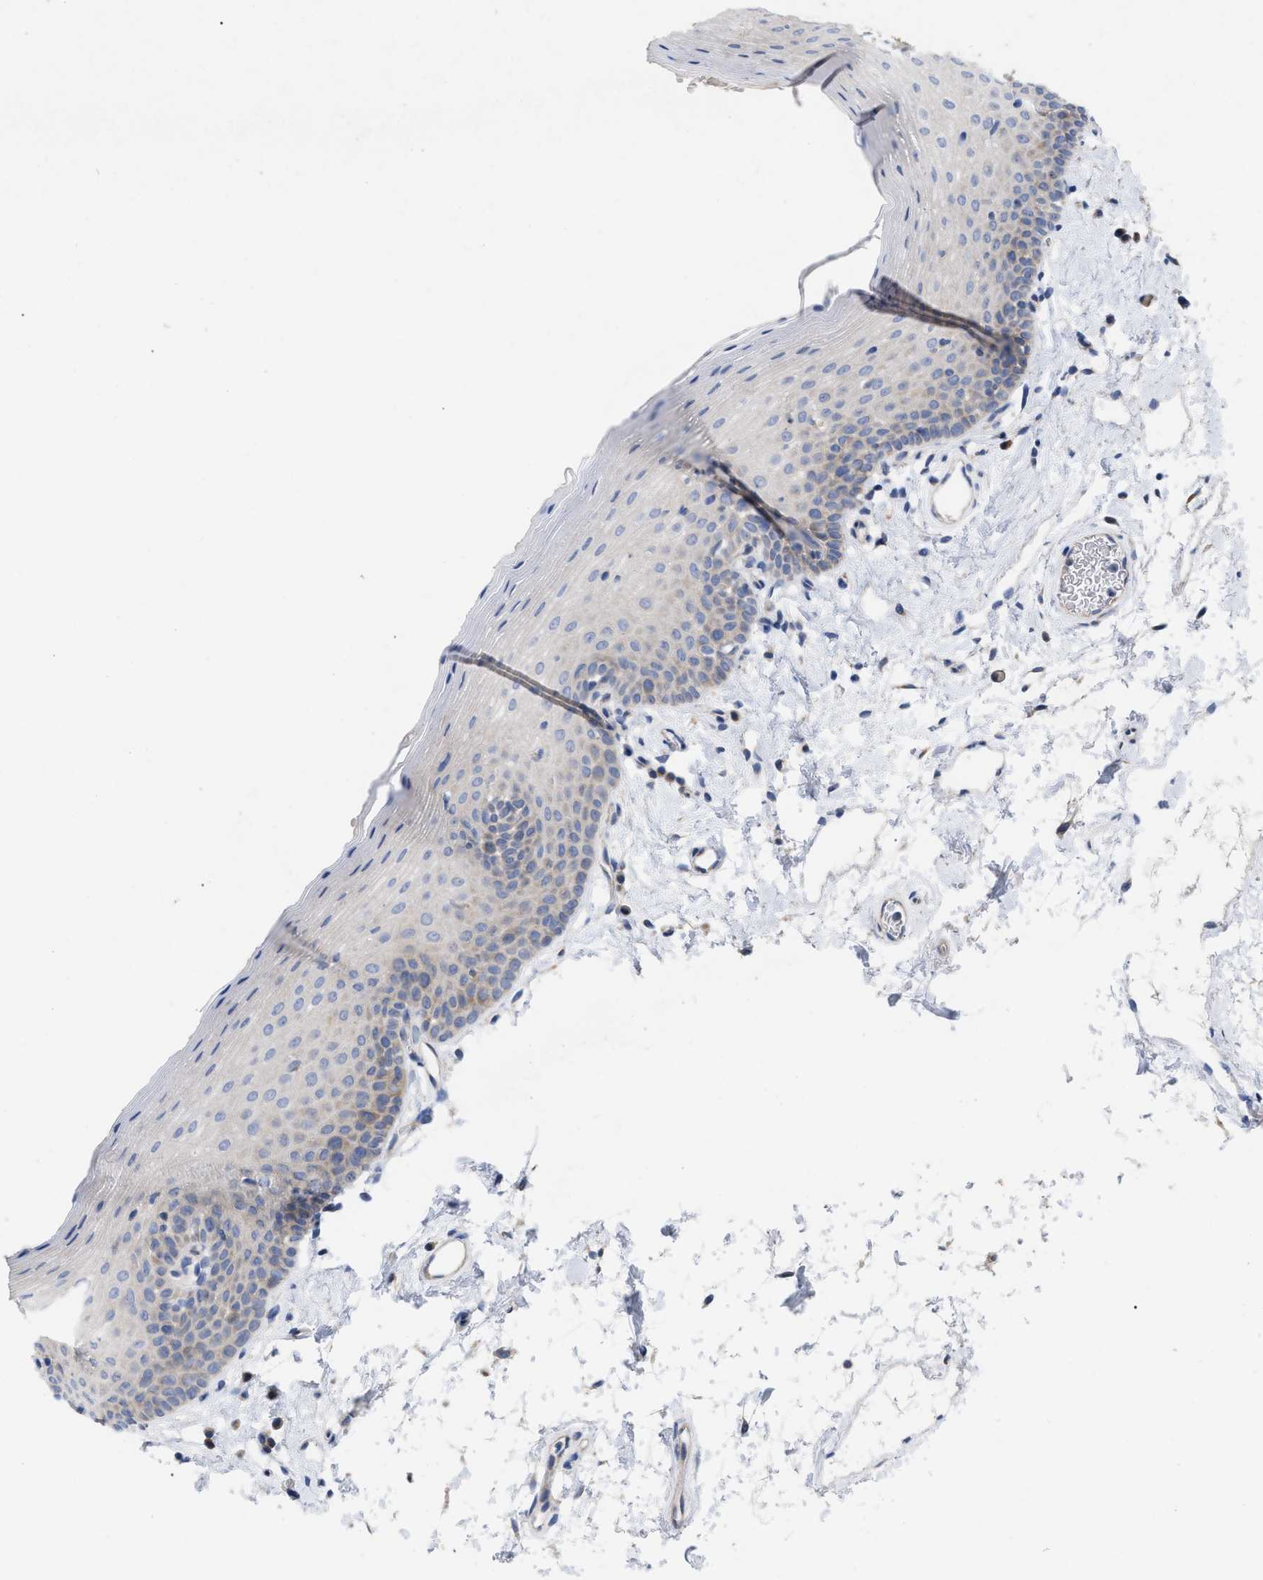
{"staining": {"intensity": "weak", "quantity": "<25%", "location": "cytoplasmic/membranous"}, "tissue": "oral mucosa", "cell_type": "Squamous epithelial cells", "image_type": "normal", "snomed": [{"axis": "morphology", "description": "Normal tissue, NOS"}, {"axis": "topography", "description": "Oral tissue"}], "caption": "Immunohistochemical staining of normal oral mucosa displays no significant positivity in squamous epithelial cells. (DAB immunohistochemistry (IHC) visualized using brightfield microscopy, high magnification).", "gene": "VIP", "patient": {"sex": "male", "age": 66}}